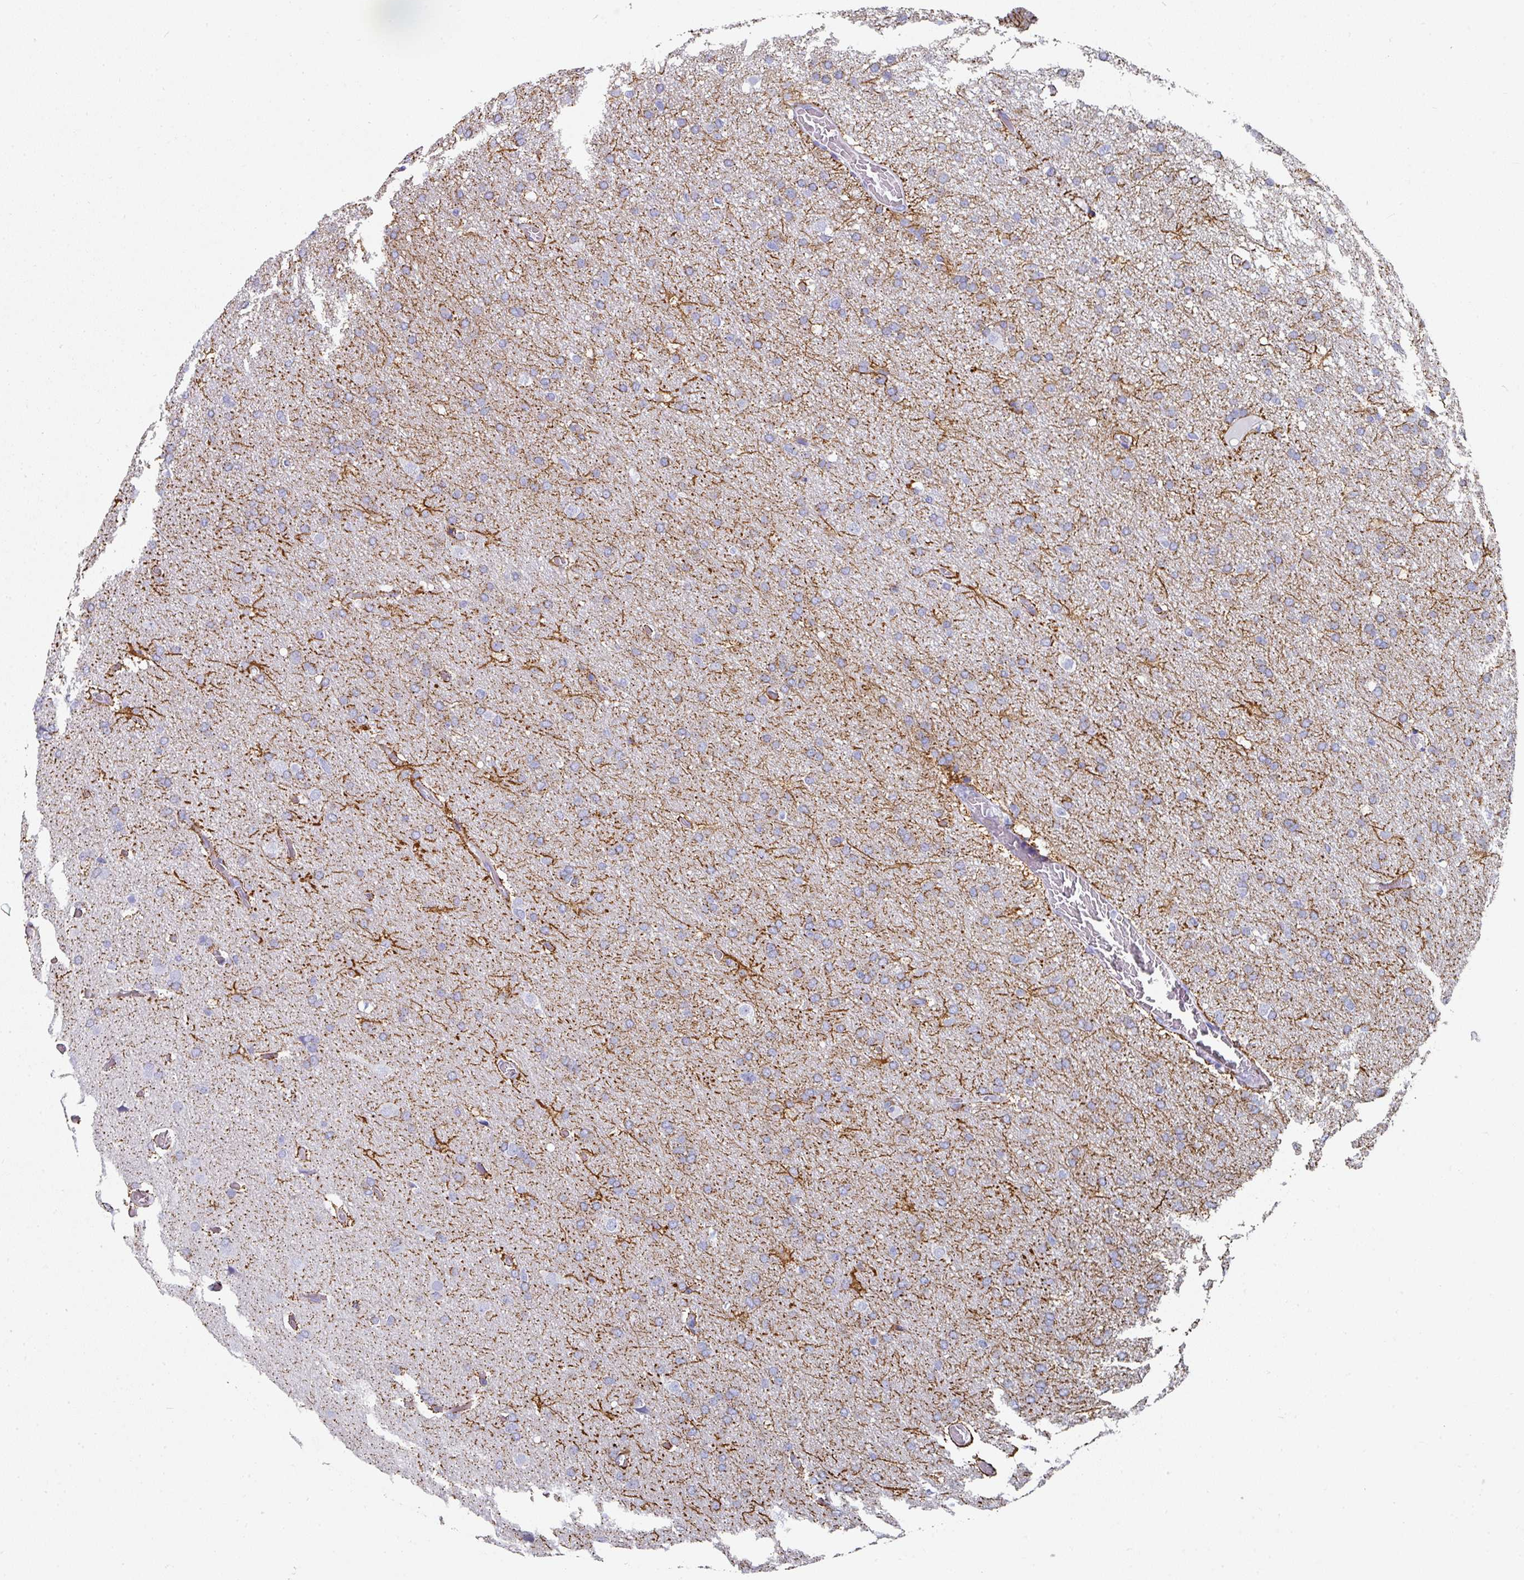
{"staining": {"intensity": "weak", "quantity": "25%-75%", "location": "cytoplasmic/membranous"}, "tissue": "glioma", "cell_type": "Tumor cells", "image_type": "cancer", "snomed": [{"axis": "morphology", "description": "Glioma, malignant, High grade"}, {"axis": "topography", "description": "Cerebral cortex"}], "caption": "This image exhibits high-grade glioma (malignant) stained with immunohistochemistry to label a protein in brown. The cytoplasmic/membranous of tumor cells show weak positivity for the protein. Nuclei are counter-stained blue.", "gene": "SETBP1", "patient": {"sex": "female", "age": 36}}